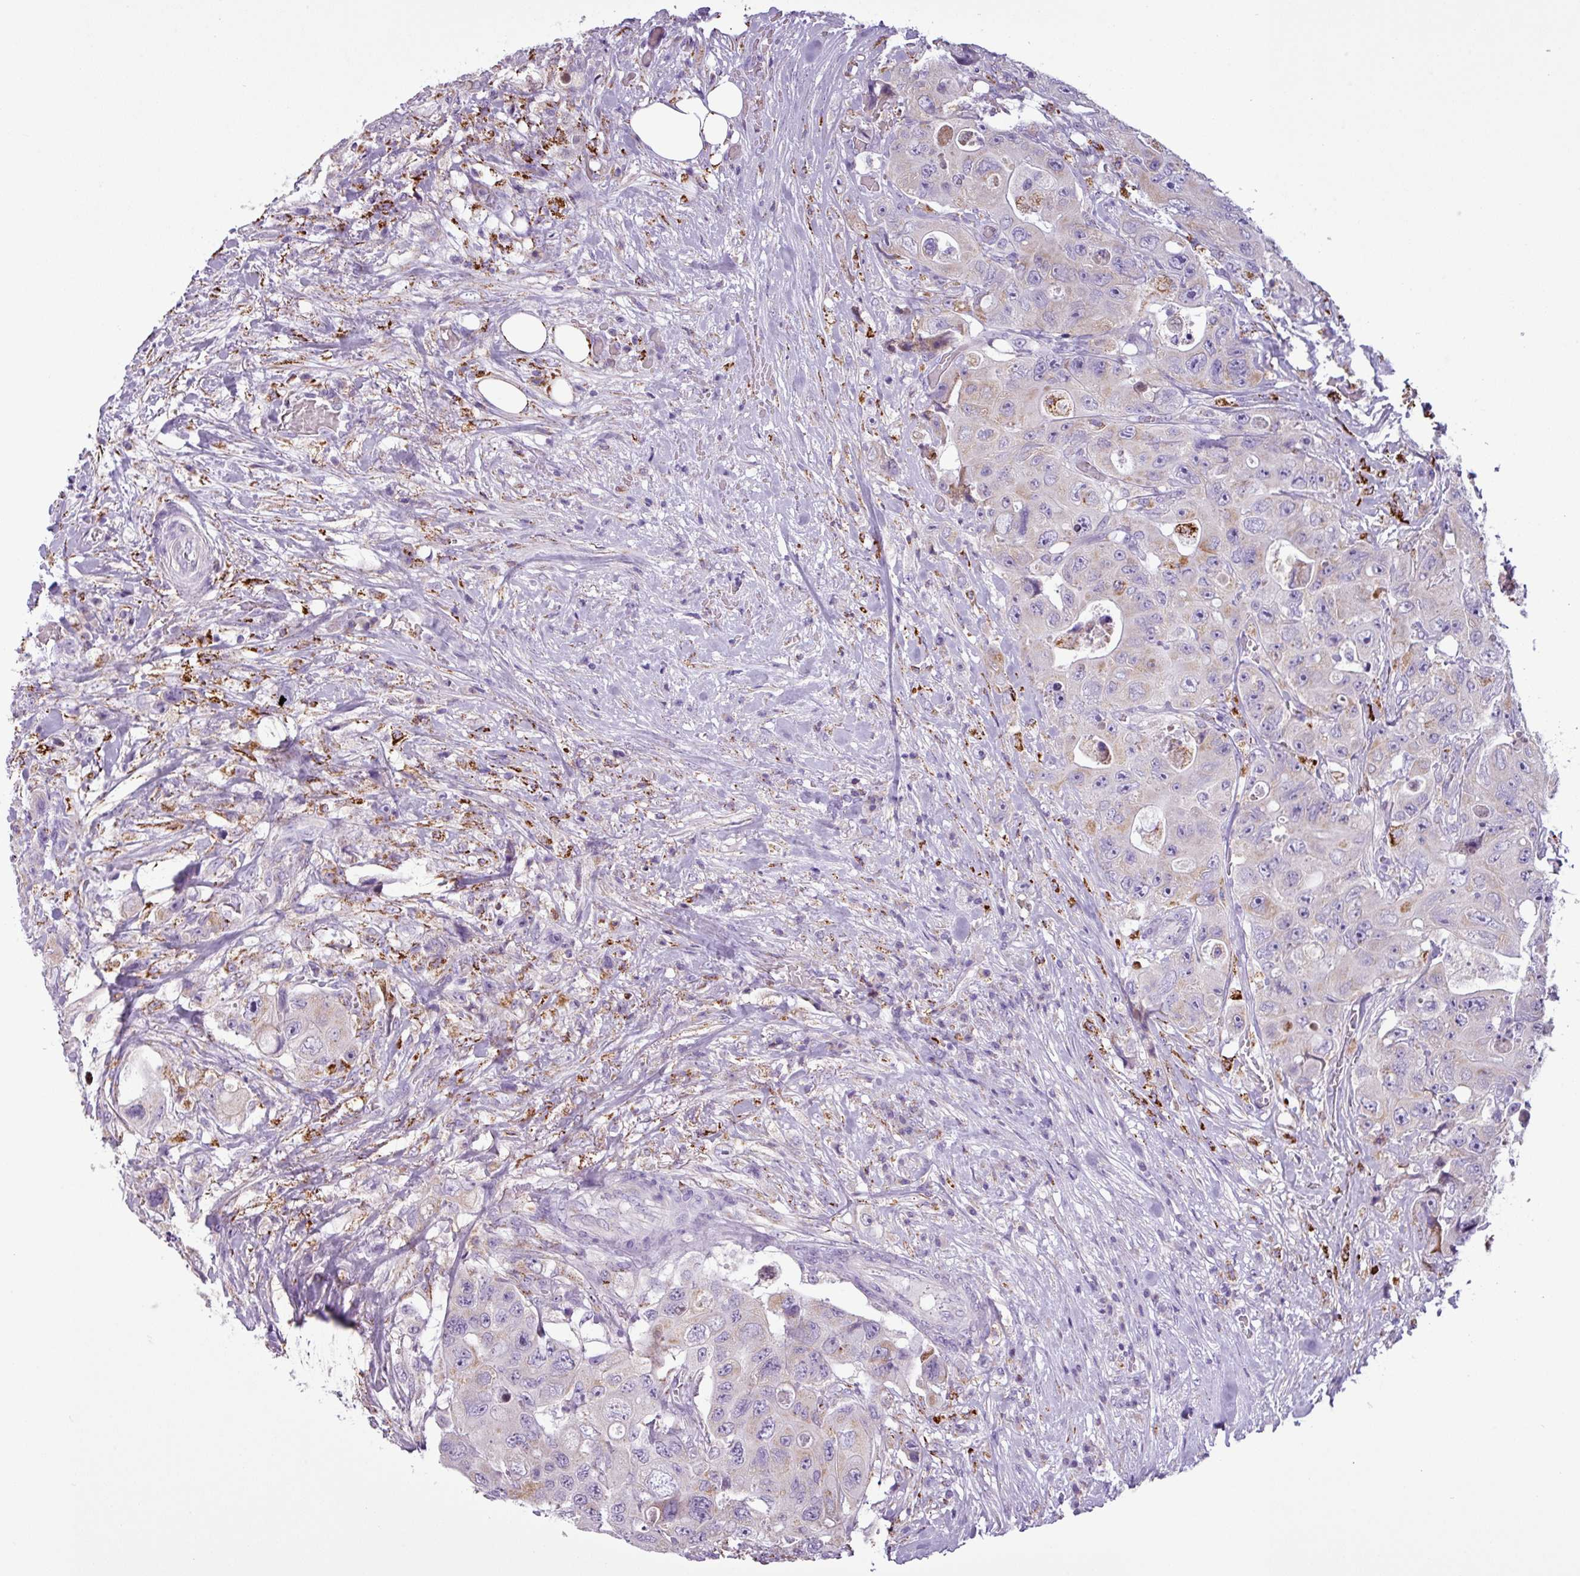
{"staining": {"intensity": "weak", "quantity": "25%-75%", "location": "cytoplasmic/membranous"}, "tissue": "colorectal cancer", "cell_type": "Tumor cells", "image_type": "cancer", "snomed": [{"axis": "morphology", "description": "Adenocarcinoma, NOS"}, {"axis": "topography", "description": "Colon"}], "caption": "This histopathology image shows immunohistochemistry staining of human colorectal cancer (adenocarcinoma), with low weak cytoplasmic/membranous expression in about 25%-75% of tumor cells.", "gene": "ZNF667", "patient": {"sex": "female", "age": 46}}